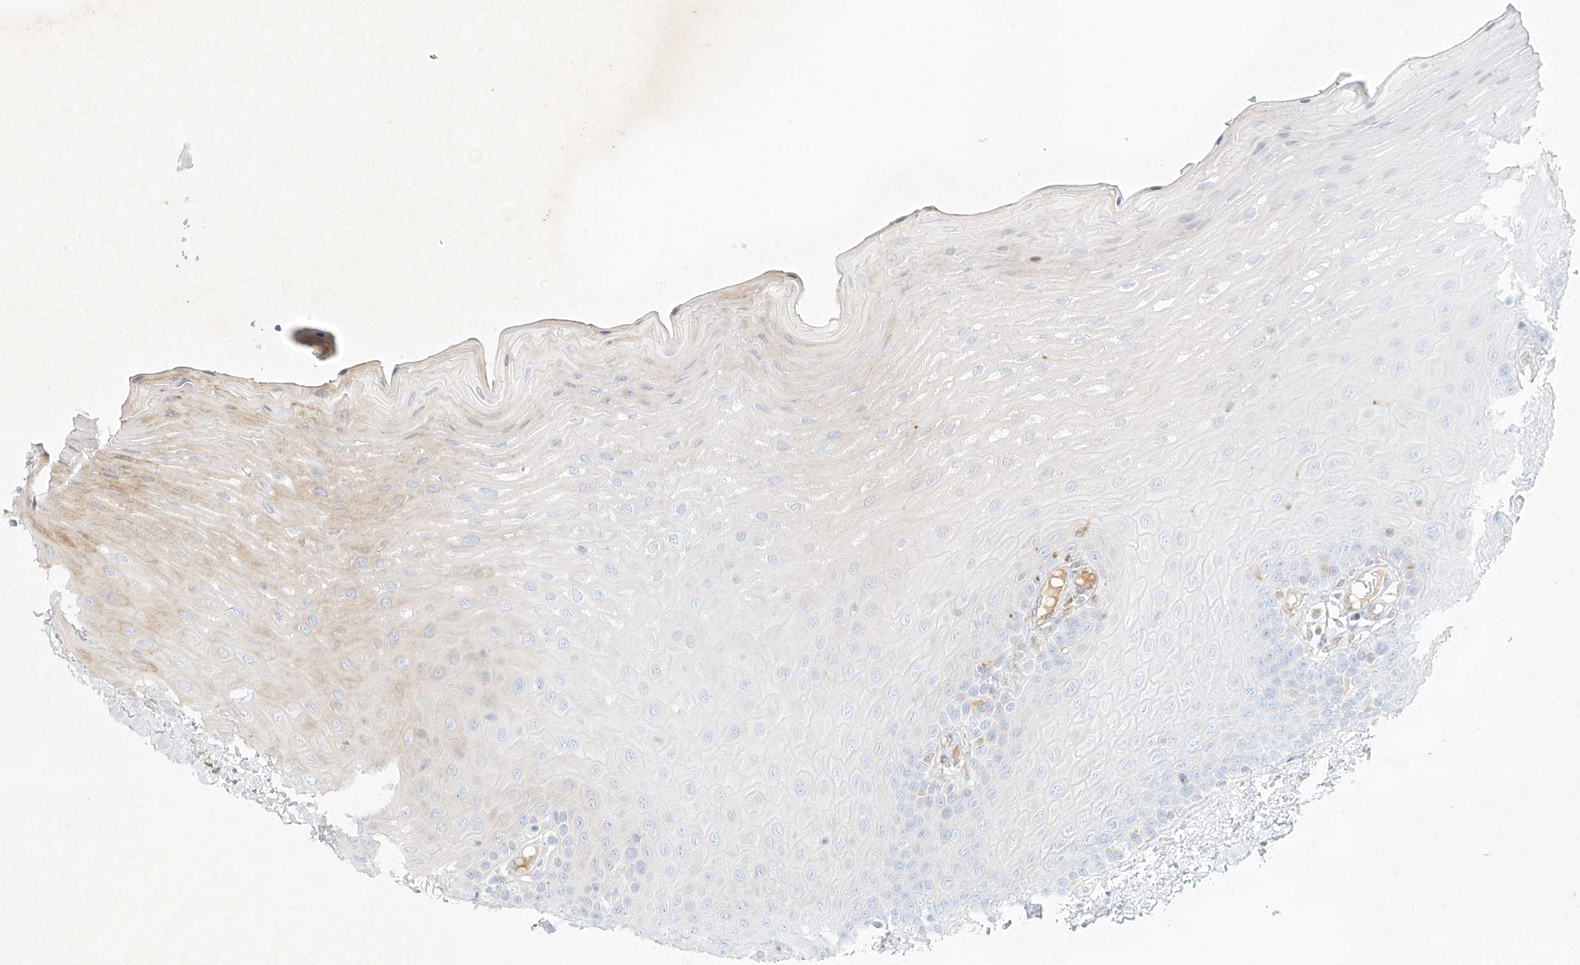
{"staining": {"intensity": "negative", "quantity": "none", "location": "none"}, "tissue": "oral mucosa", "cell_type": "Squamous epithelial cells", "image_type": "normal", "snomed": [{"axis": "morphology", "description": "Normal tissue, NOS"}, {"axis": "topography", "description": "Oral tissue"}], "caption": "Immunohistochemistry (IHC) micrograph of benign human oral mucosa stained for a protein (brown), which demonstrates no staining in squamous epithelial cells. (DAB (3,3'-diaminobenzidine) immunohistochemistry (IHC), high magnification).", "gene": "MTX2", "patient": {"sex": "female", "age": 39}}